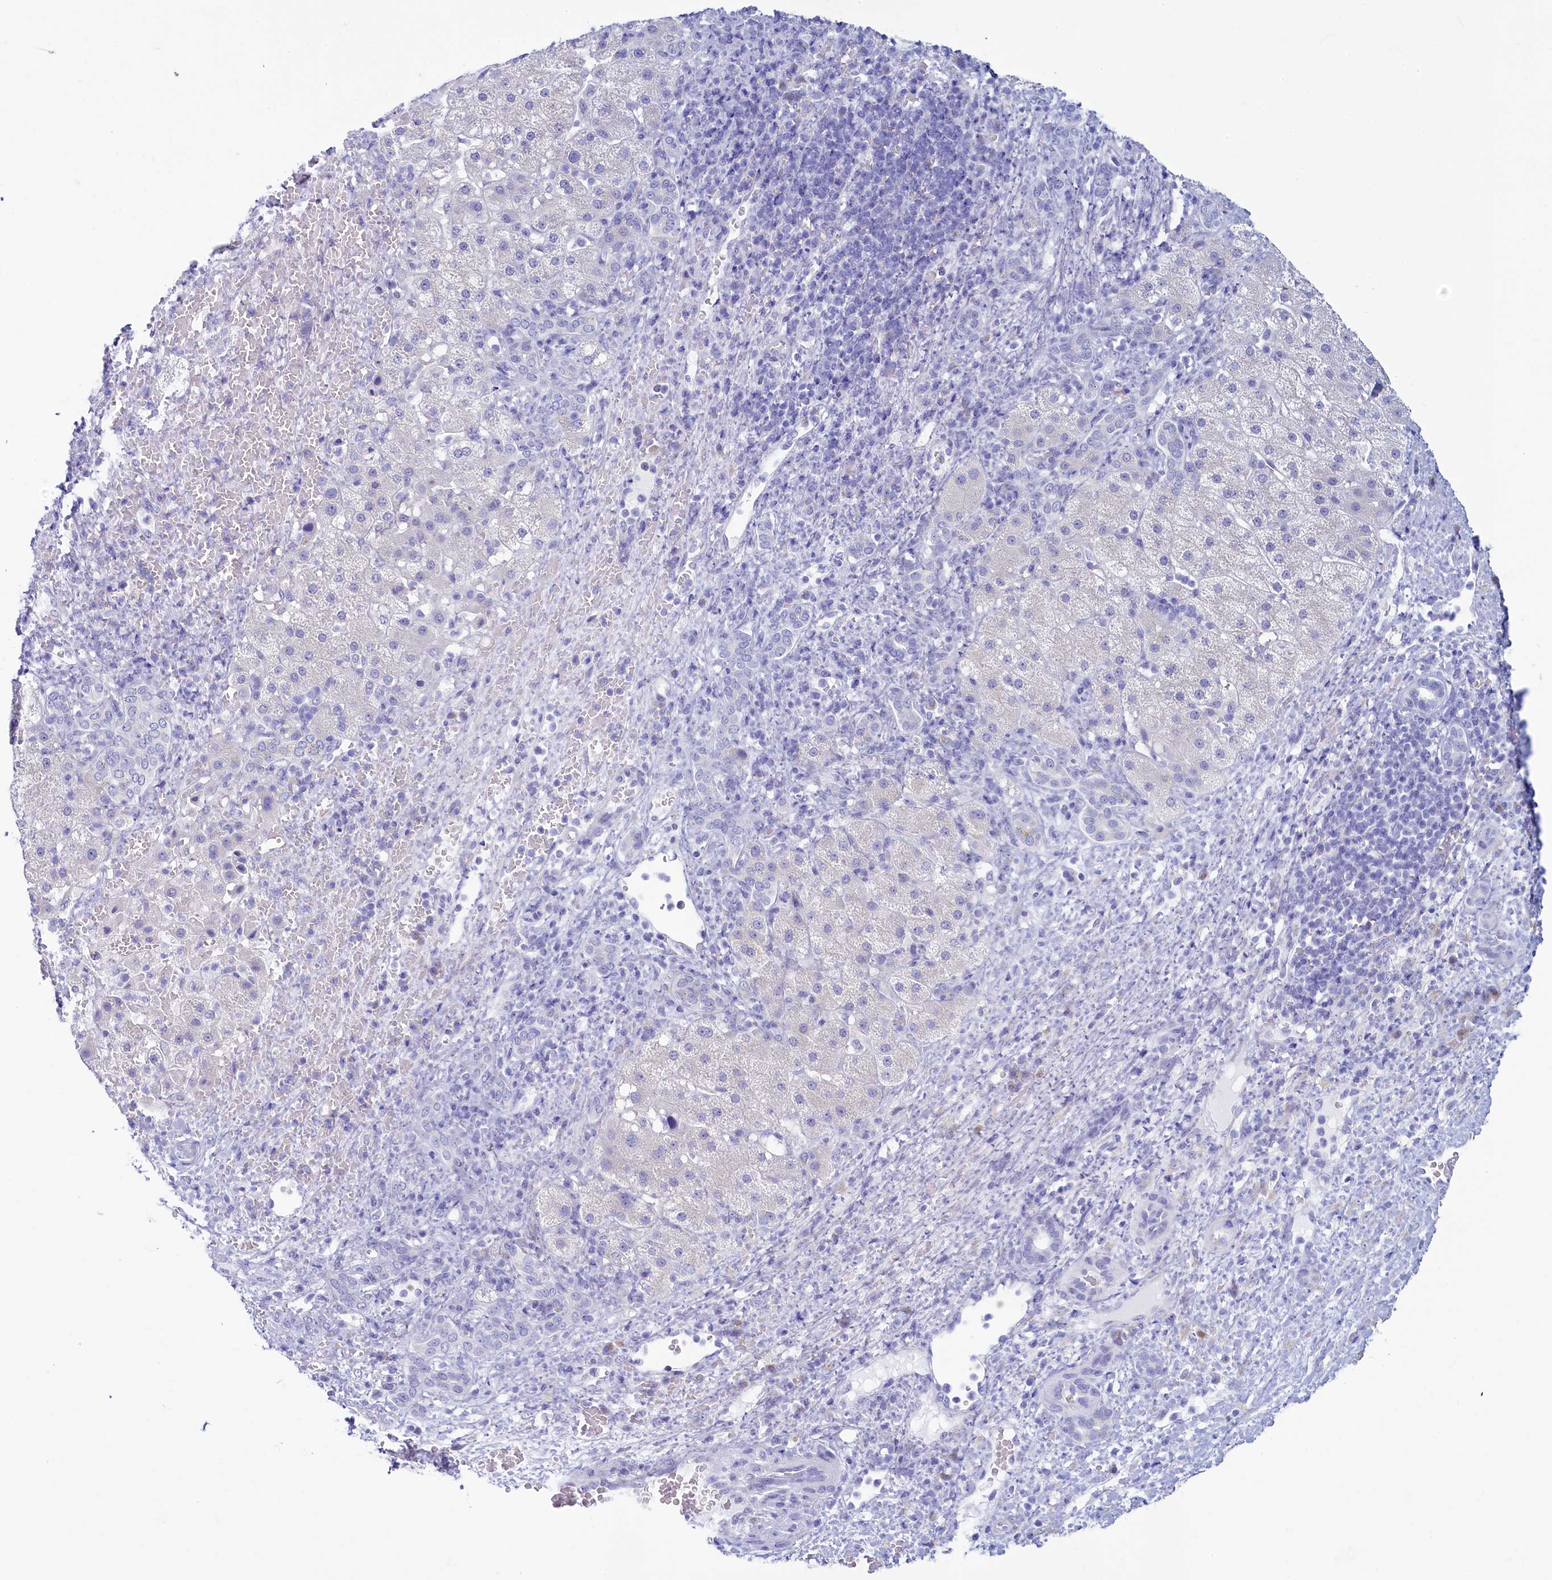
{"staining": {"intensity": "negative", "quantity": "none", "location": "none"}, "tissue": "liver cancer", "cell_type": "Tumor cells", "image_type": "cancer", "snomed": [{"axis": "morphology", "description": "Normal tissue, NOS"}, {"axis": "morphology", "description": "Carcinoma, Hepatocellular, NOS"}, {"axis": "topography", "description": "Liver"}], "caption": "Immunohistochemical staining of human liver cancer (hepatocellular carcinoma) exhibits no significant expression in tumor cells.", "gene": "SKA3", "patient": {"sex": "male", "age": 57}}